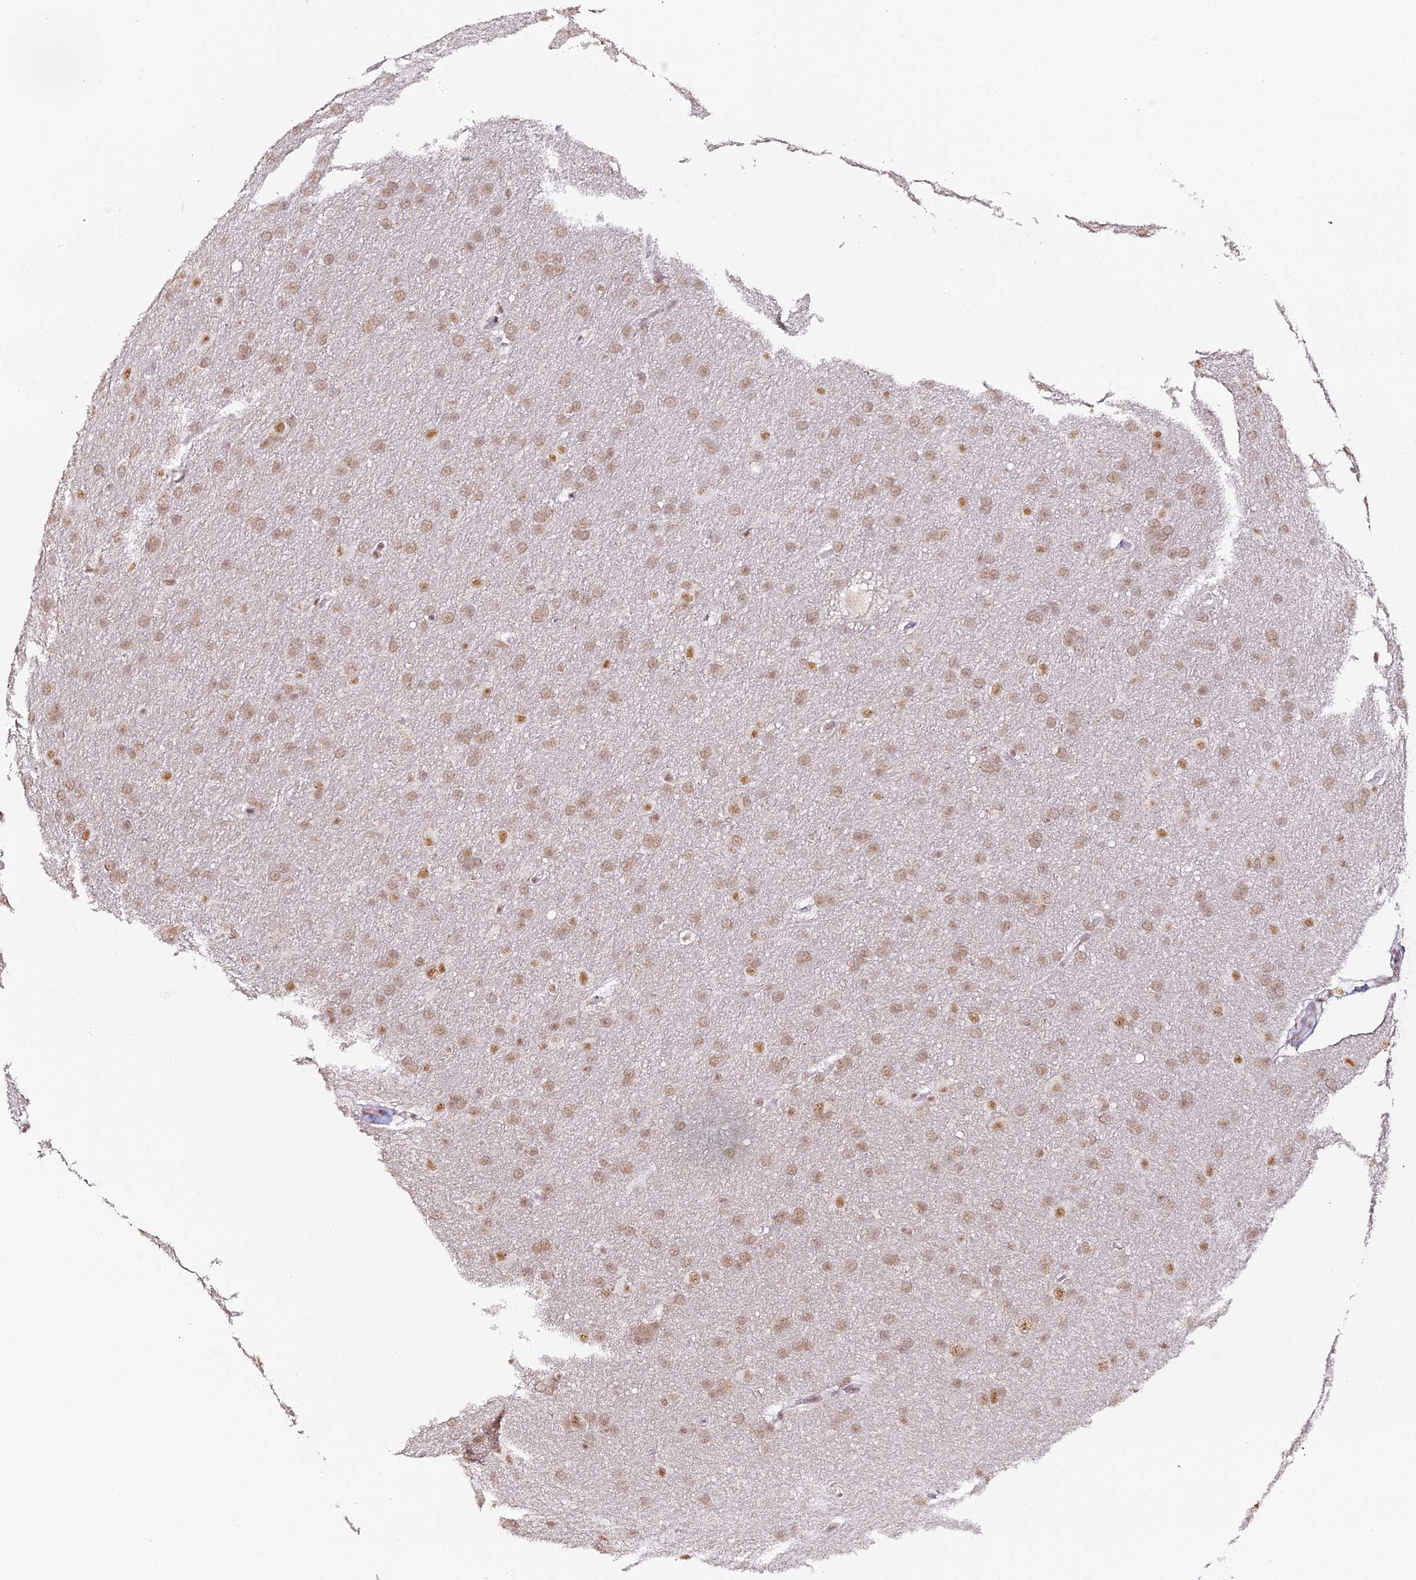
{"staining": {"intensity": "weak", "quantity": ">75%", "location": "nuclear"}, "tissue": "glioma", "cell_type": "Tumor cells", "image_type": "cancer", "snomed": [{"axis": "morphology", "description": "Glioma, malignant, Low grade"}, {"axis": "topography", "description": "Brain"}], "caption": "Malignant low-grade glioma stained with DAB (3,3'-diaminobenzidine) immunohistochemistry exhibits low levels of weak nuclear expression in about >75% of tumor cells.", "gene": "NCBP1", "patient": {"sex": "female", "age": 32}}